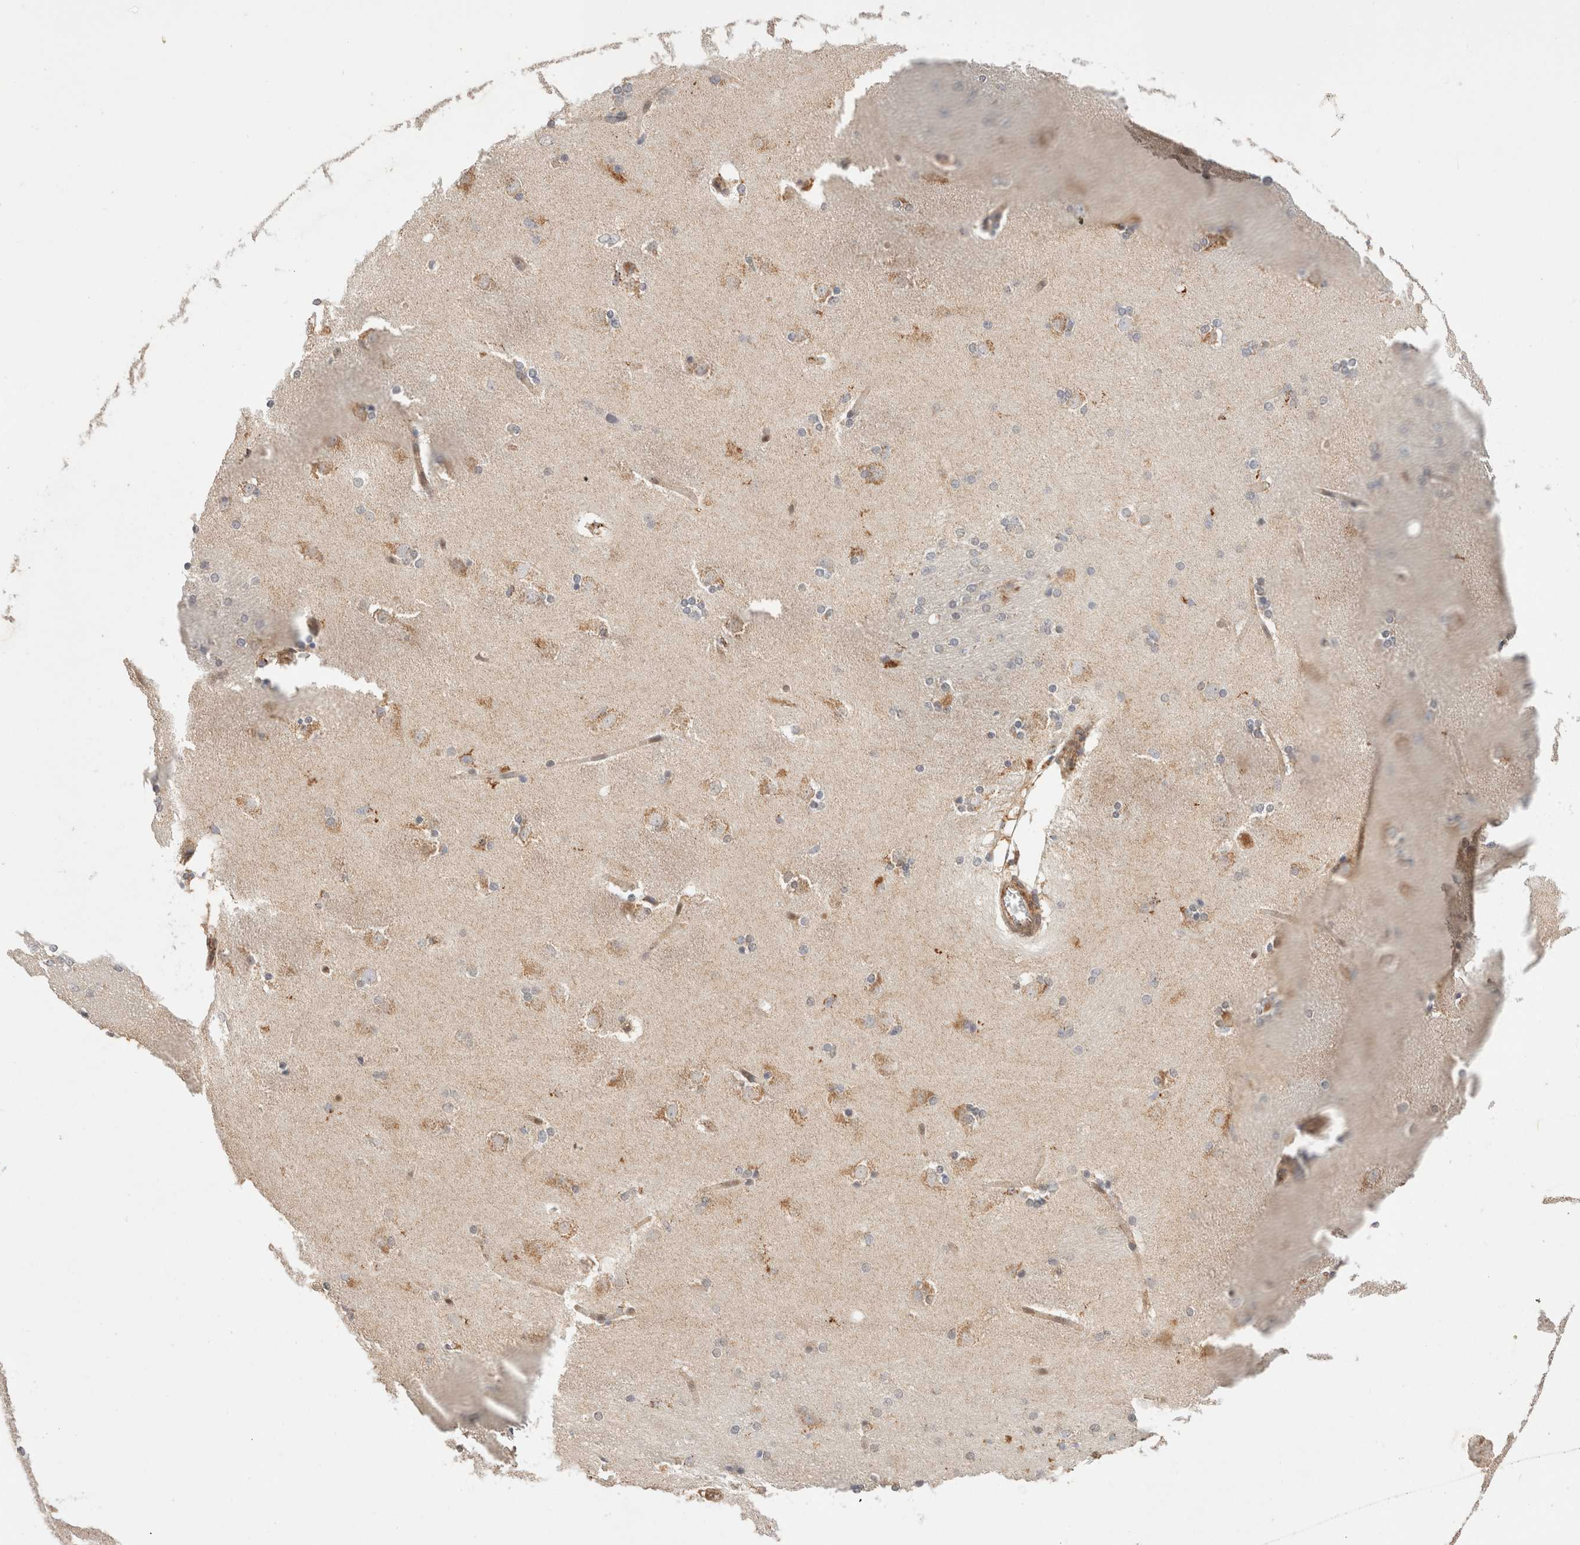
{"staining": {"intensity": "weak", "quantity": "25%-75%", "location": "cytoplasmic/membranous"}, "tissue": "caudate", "cell_type": "Glial cells", "image_type": "normal", "snomed": [{"axis": "morphology", "description": "Normal tissue, NOS"}, {"axis": "topography", "description": "Lateral ventricle wall"}], "caption": "Weak cytoplasmic/membranous staining is appreciated in about 25%-75% of glial cells in unremarkable caudate.", "gene": "RABEPK", "patient": {"sex": "female", "age": 19}}